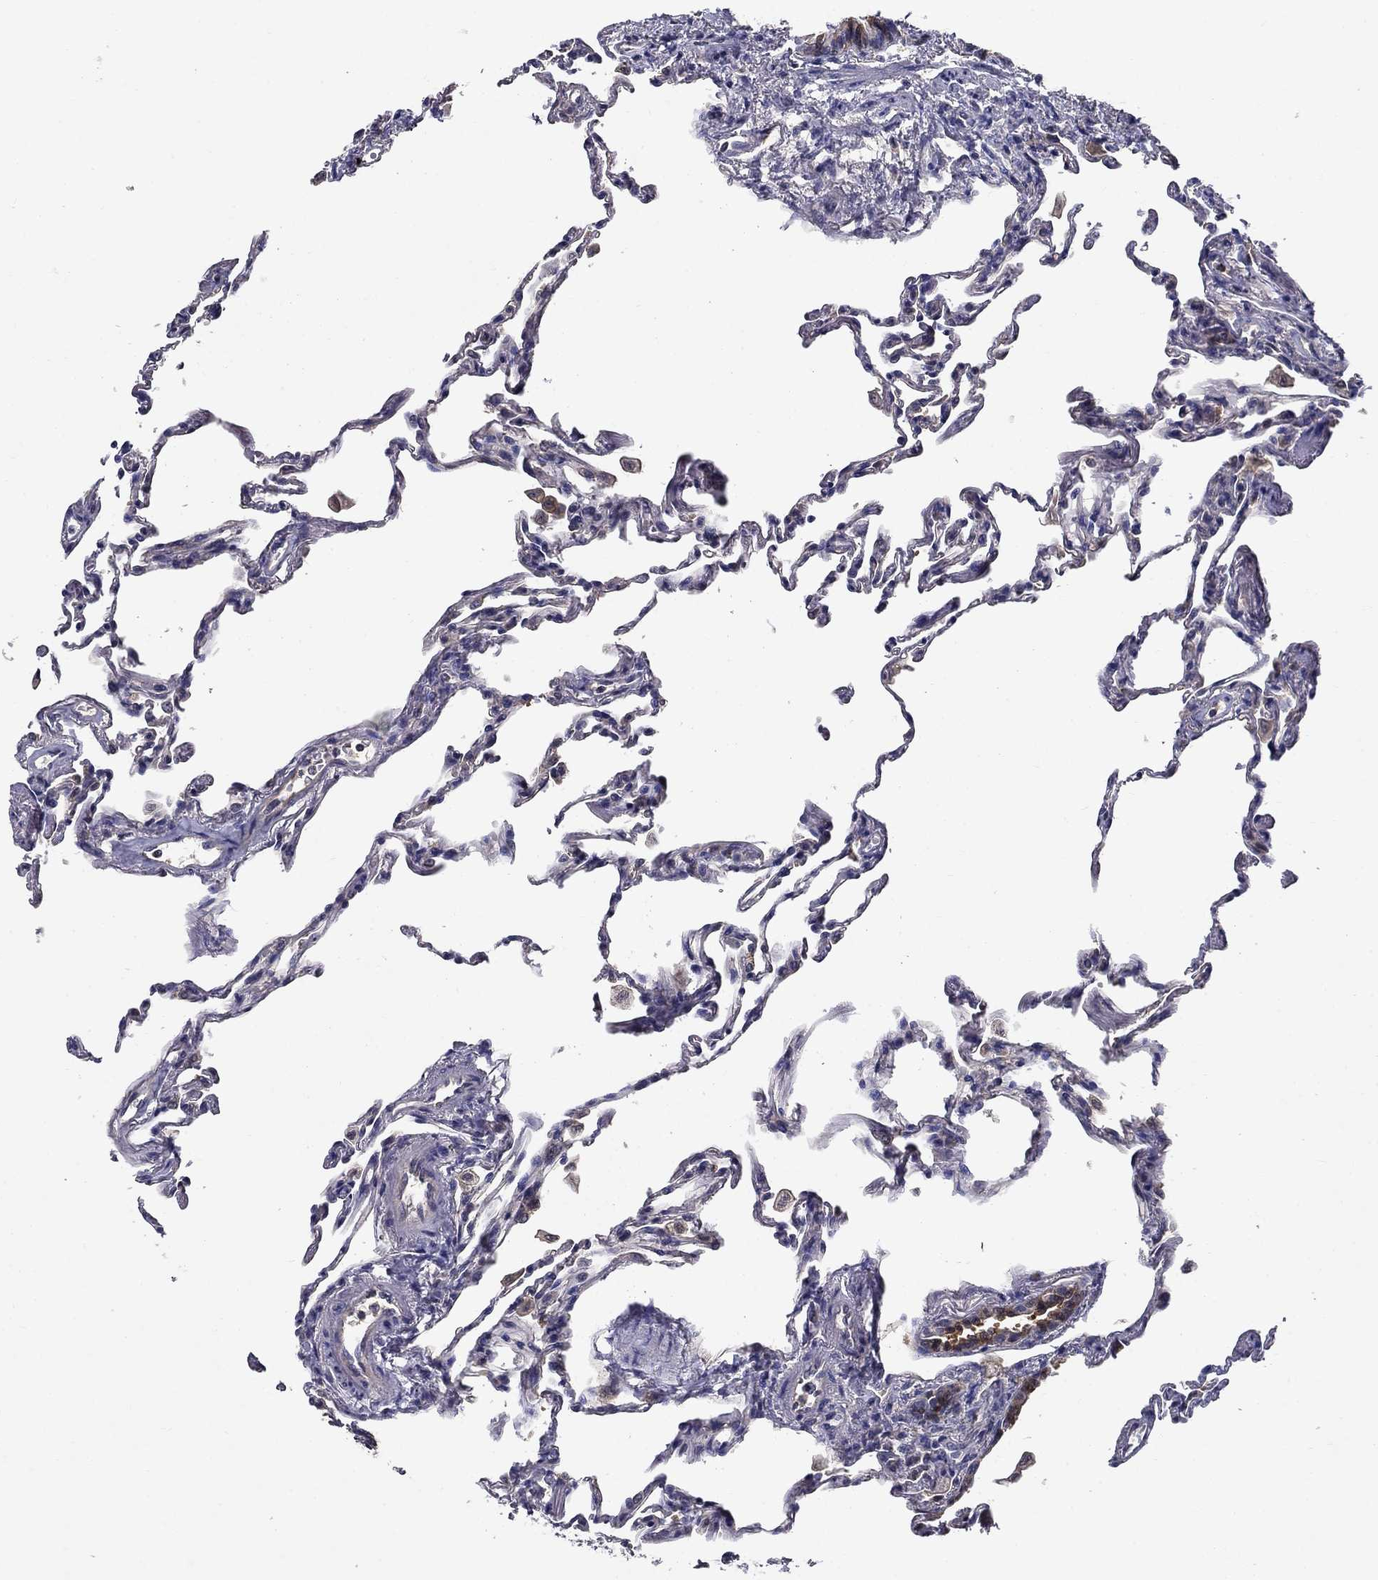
{"staining": {"intensity": "negative", "quantity": "none", "location": "none"}, "tissue": "lung", "cell_type": "Alveolar cells", "image_type": "normal", "snomed": [{"axis": "morphology", "description": "Normal tissue, NOS"}, {"axis": "topography", "description": "Lung"}], "caption": "Photomicrograph shows no protein positivity in alveolar cells of normal lung.", "gene": "GLTP", "patient": {"sex": "female", "age": 57}}